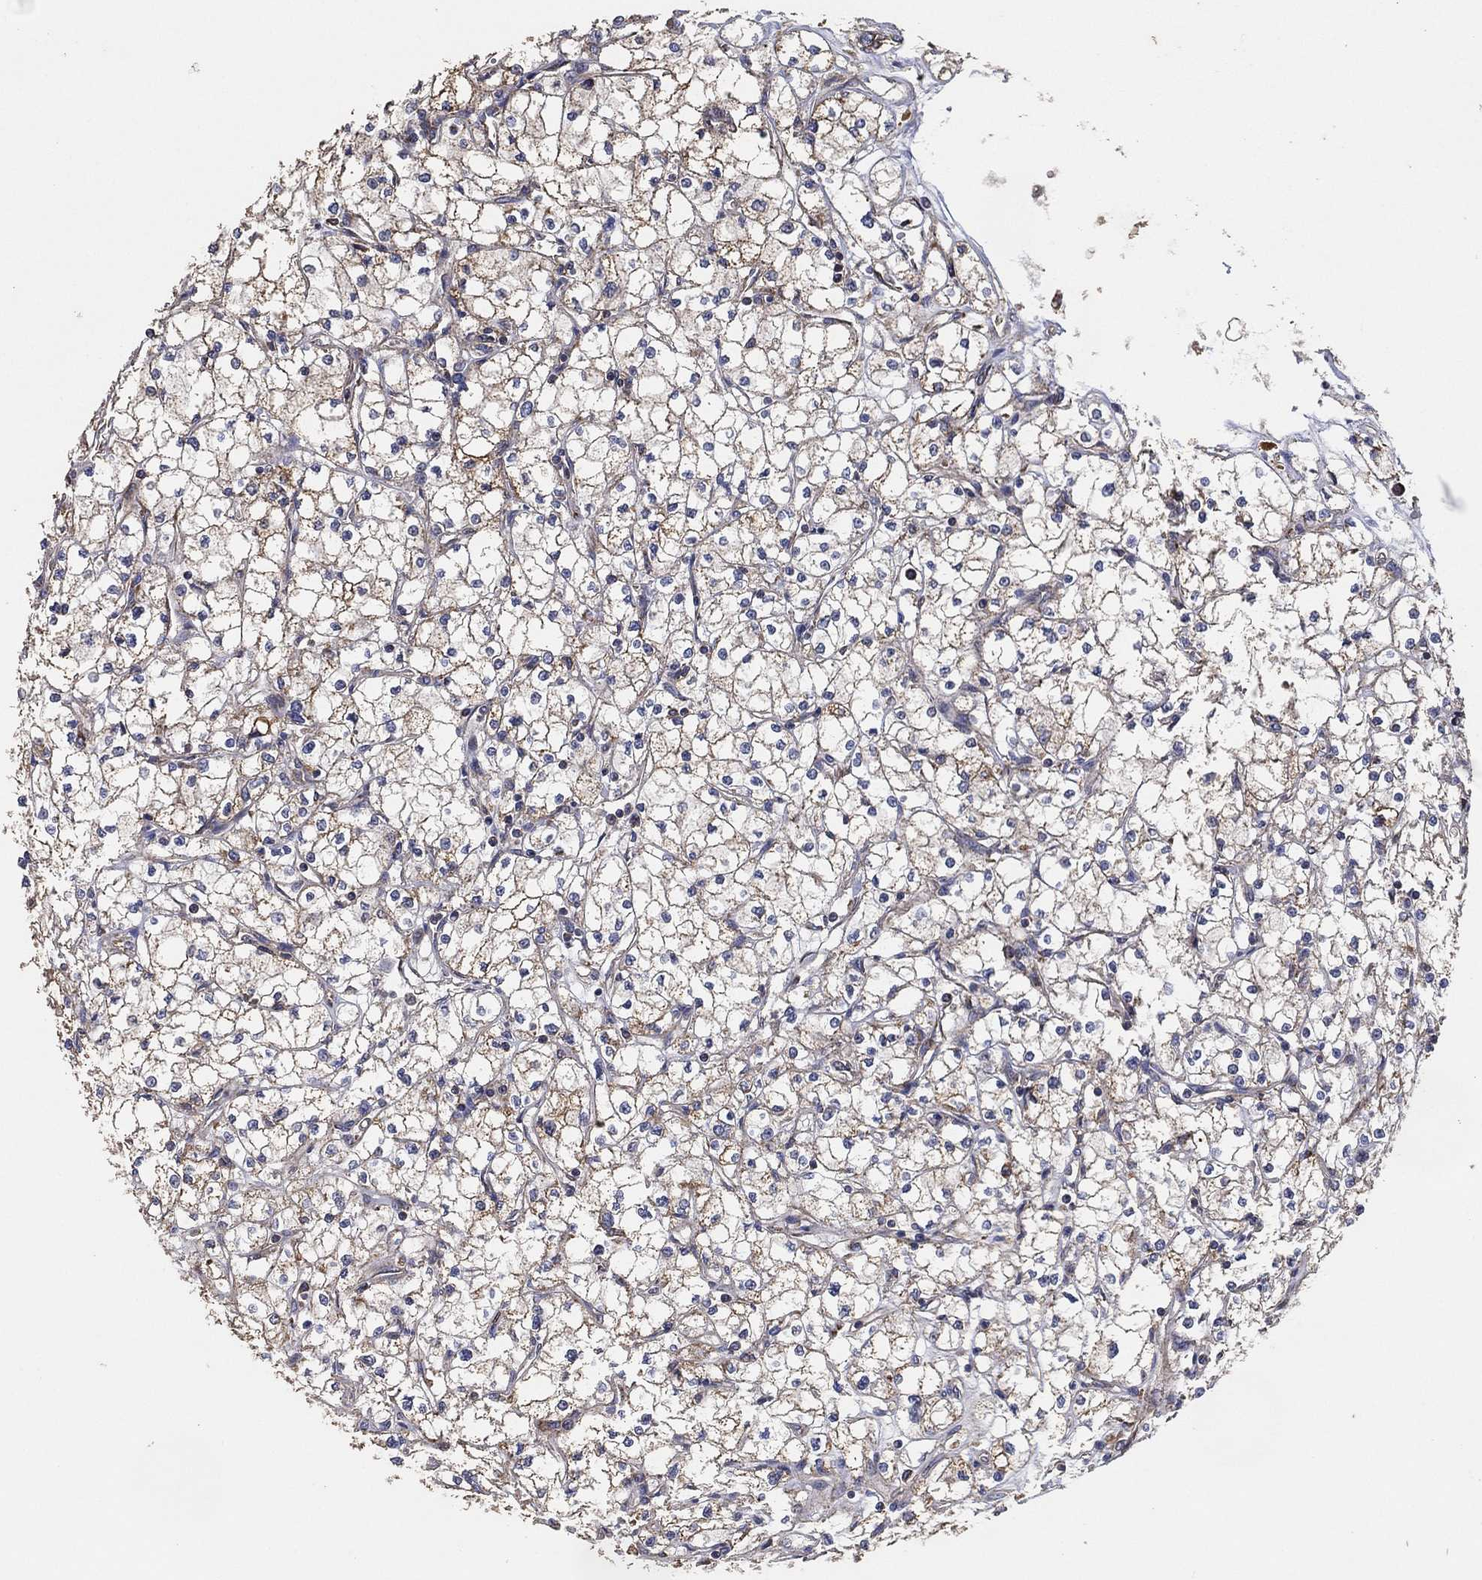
{"staining": {"intensity": "moderate", "quantity": ">75%", "location": "cytoplasmic/membranous"}, "tissue": "renal cancer", "cell_type": "Tumor cells", "image_type": "cancer", "snomed": [{"axis": "morphology", "description": "Adenocarcinoma, NOS"}, {"axis": "topography", "description": "Kidney"}], "caption": "Immunohistochemistry of human renal adenocarcinoma displays medium levels of moderate cytoplasmic/membranous expression in approximately >75% of tumor cells. (DAB (3,3'-diaminobenzidine) IHC, brown staining for protein, blue staining for nuclei).", "gene": "LIMD1", "patient": {"sex": "male", "age": 67}}